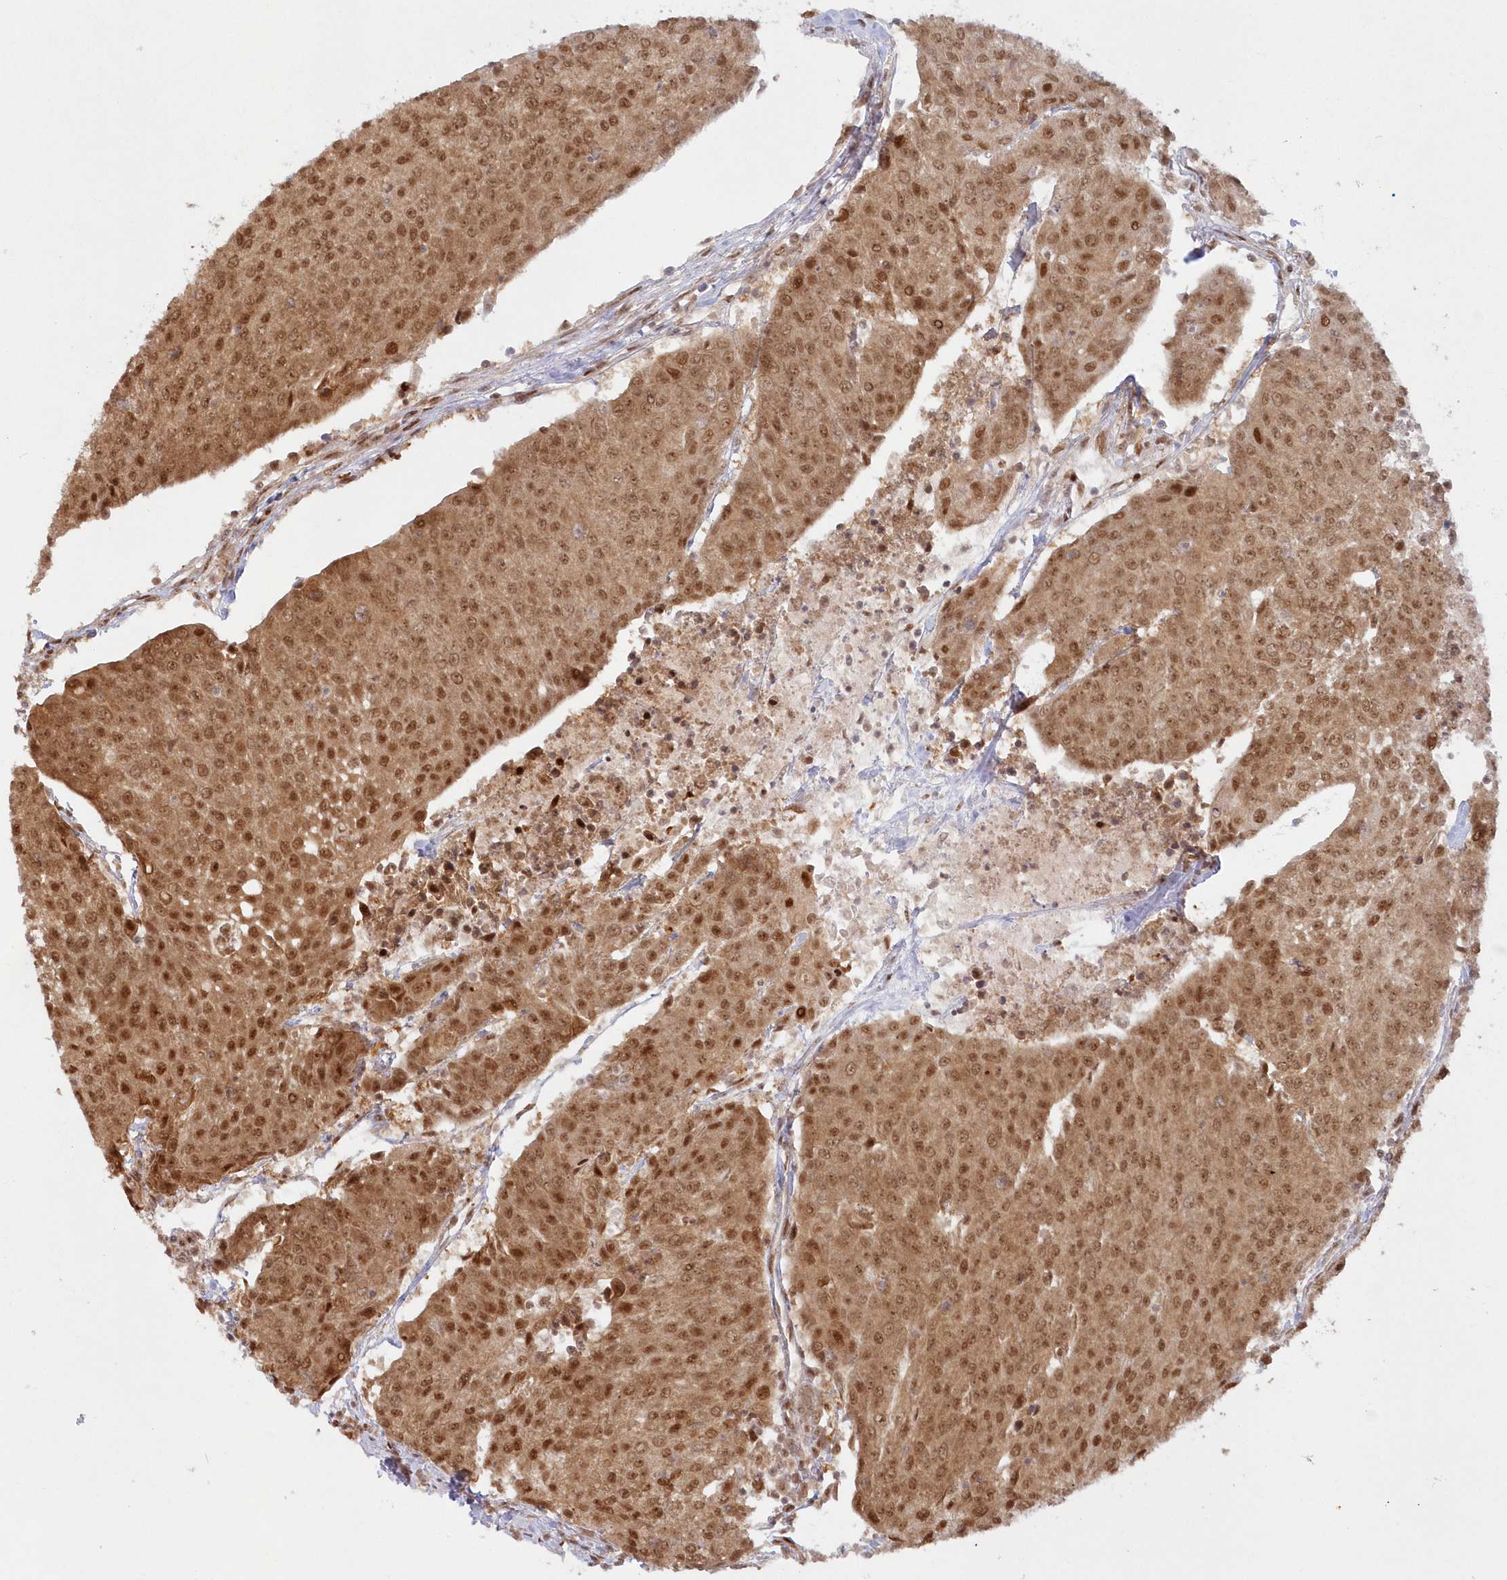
{"staining": {"intensity": "moderate", "quantity": ">75%", "location": "cytoplasmic/membranous,nuclear"}, "tissue": "urothelial cancer", "cell_type": "Tumor cells", "image_type": "cancer", "snomed": [{"axis": "morphology", "description": "Urothelial carcinoma, High grade"}, {"axis": "topography", "description": "Urinary bladder"}], "caption": "This histopathology image reveals IHC staining of human high-grade urothelial carcinoma, with medium moderate cytoplasmic/membranous and nuclear staining in about >75% of tumor cells.", "gene": "TOGARAM2", "patient": {"sex": "female", "age": 85}}